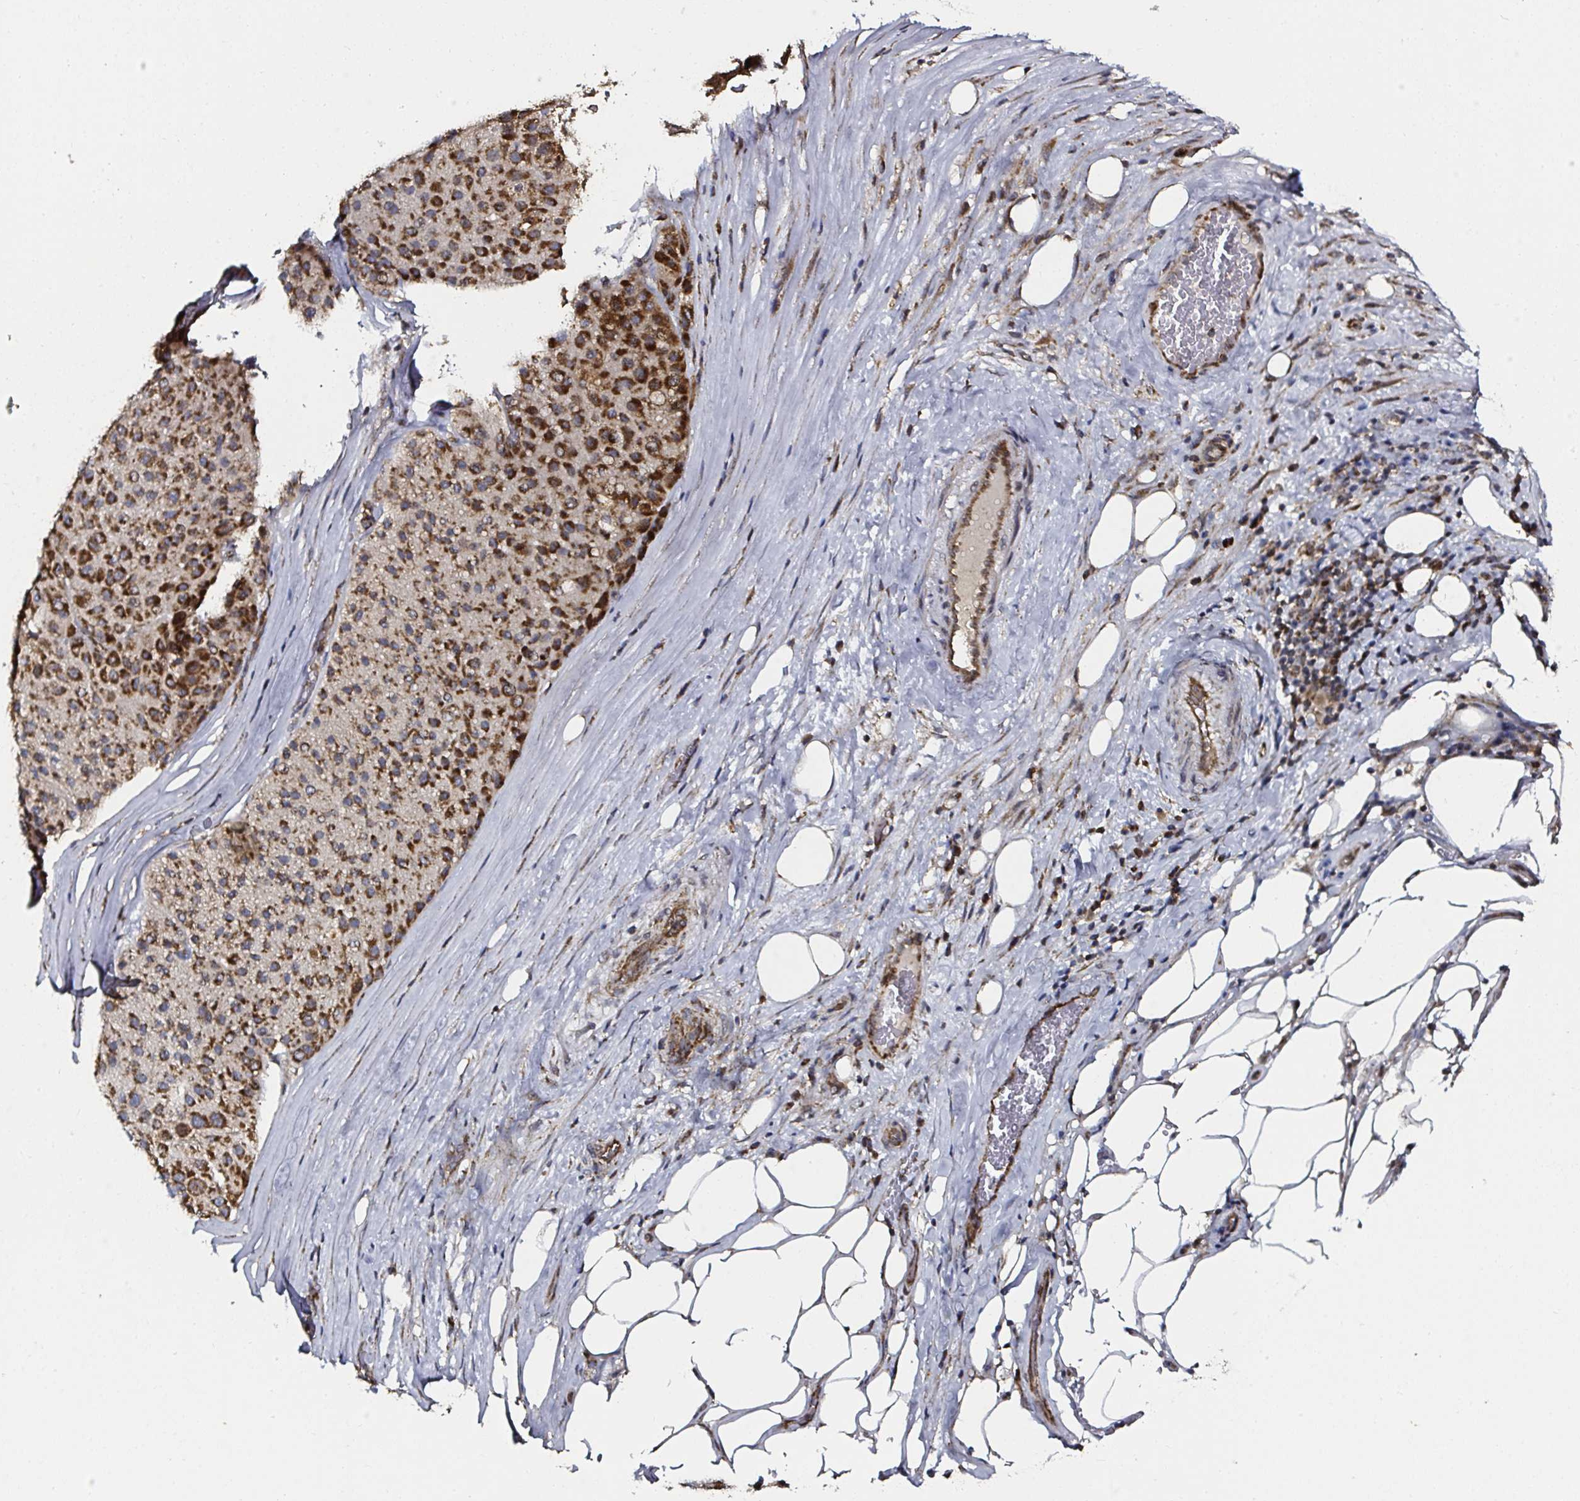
{"staining": {"intensity": "strong", "quantity": ">75%", "location": "cytoplasmic/membranous"}, "tissue": "melanoma", "cell_type": "Tumor cells", "image_type": "cancer", "snomed": [{"axis": "morphology", "description": "Malignant melanoma, Metastatic site"}, {"axis": "topography", "description": "Smooth muscle"}], "caption": "Melanoma stained for a protein (brown) exhibits strong cytoplasmic/membranous positive staining in approximately >75% of tumor cells.", "gene": "ATAD3B", "patient": {"sex": "male", "age": 41}}